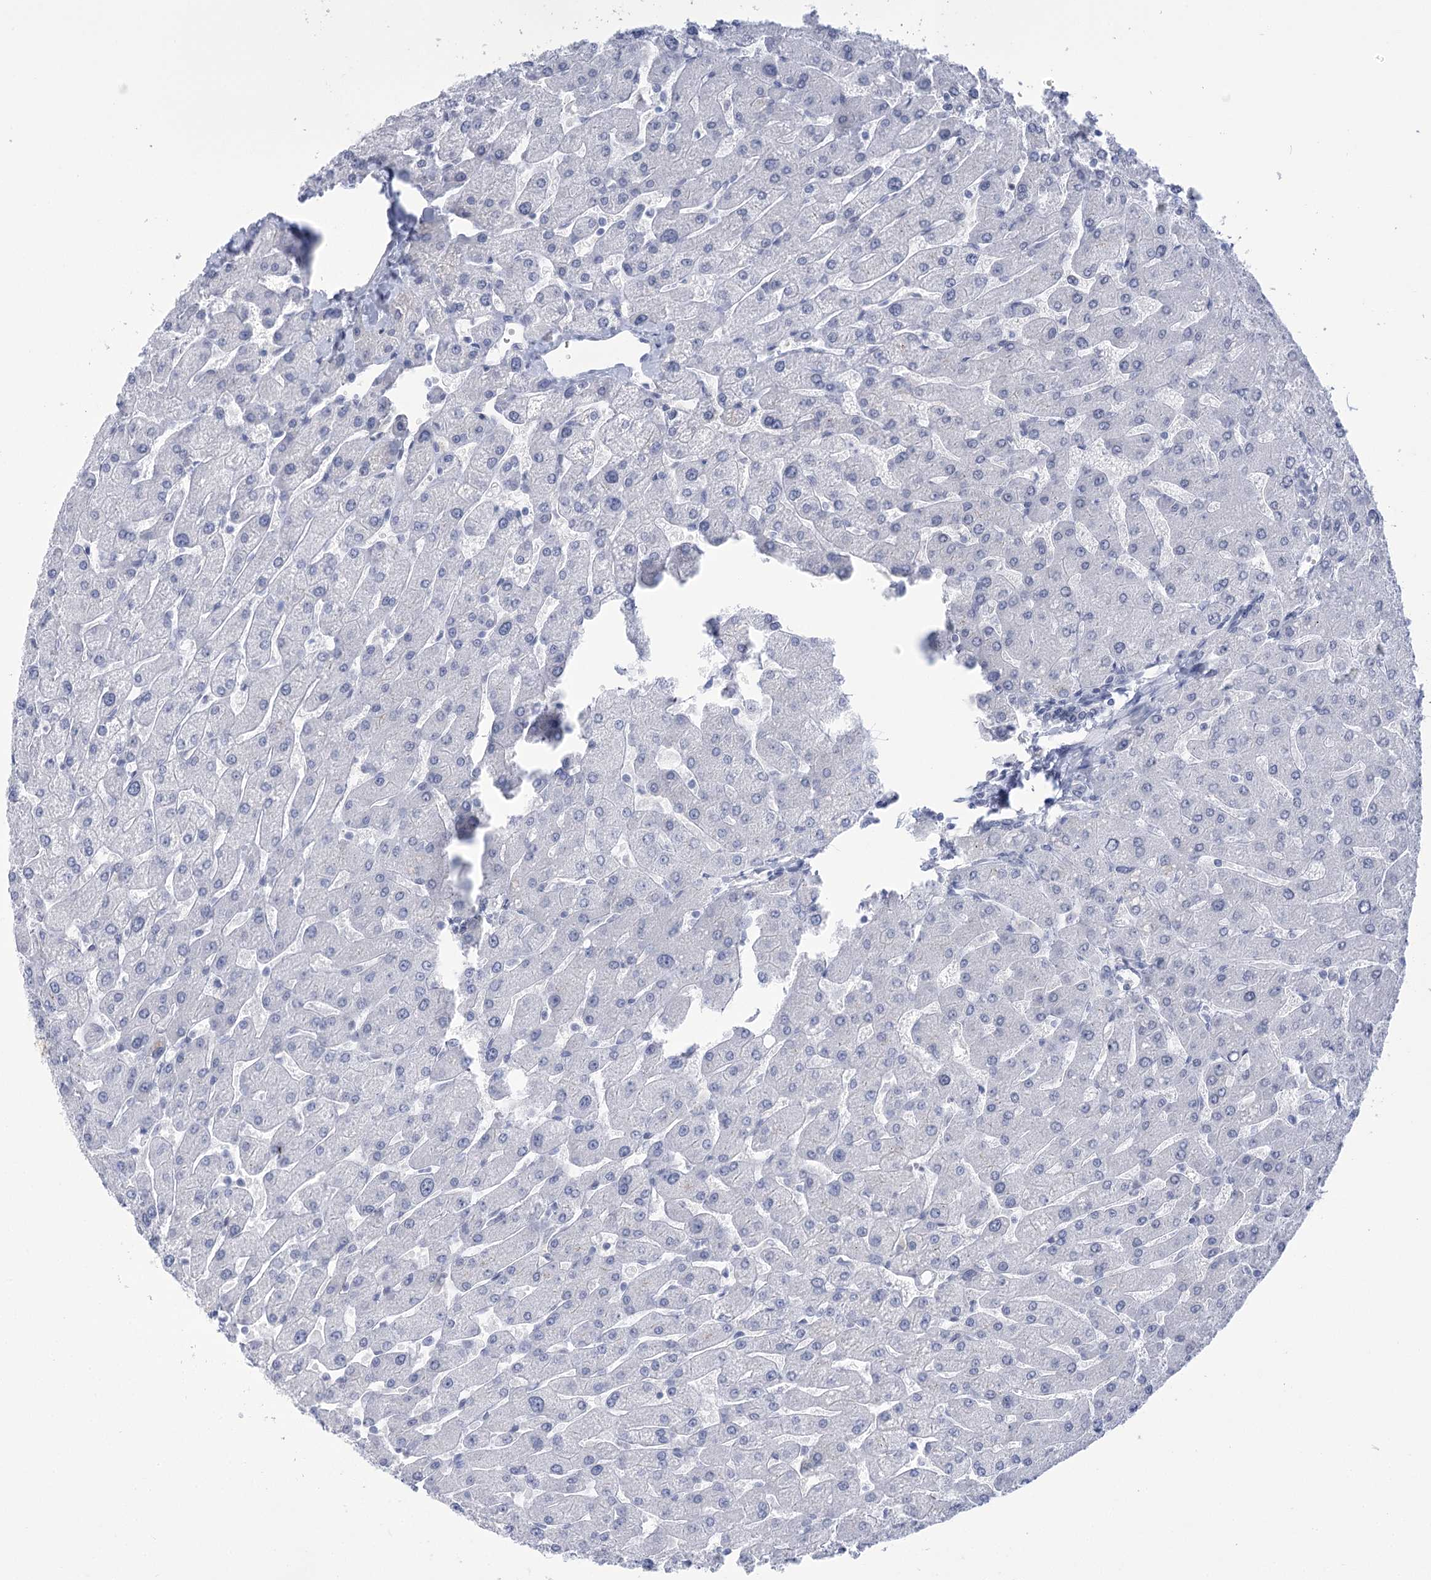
{"staining": {"intensity": "negative", "quantity": "none", "location": "none"}, "tissue": "liver", "cell_type": "Cholangiocytes", "image_type": "normal", "snomed": [{"axis": "morphology", "description": "Normal tissue, NOS"}, {"axis": "topography", "description": "Liver"}], "caption": "Human liver stained for a protein using immunohistochemistry exhibits no staining in cholangiocytes.", "gene": "HORMAD1", "patient": {"sex": "male", "age": 55}}